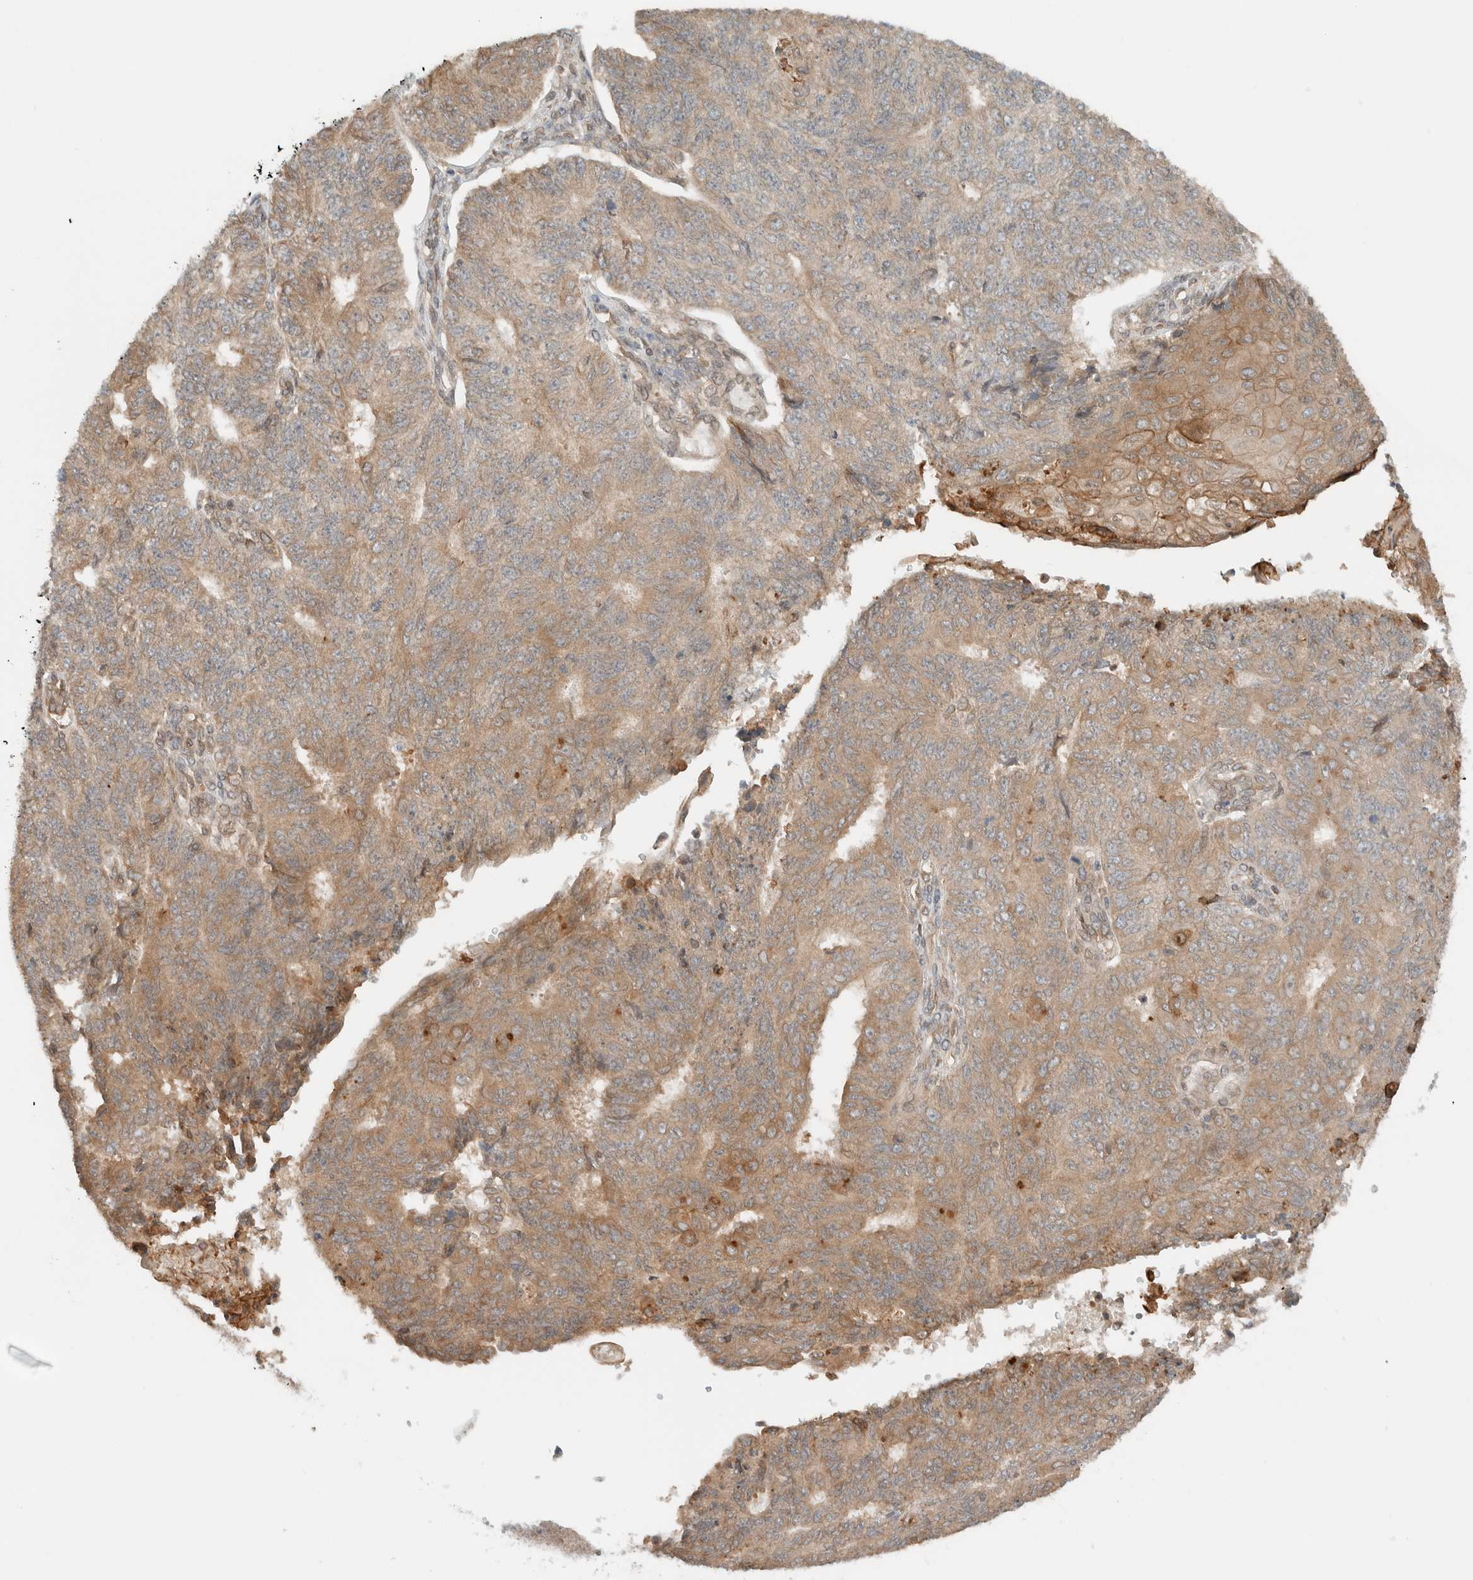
{"staining": {"intensity": "moderate", "quantity": ">75%", "location": "cytoplasmic/membranous"}, "tissue": "endometrial cancer", "cell_type": "Tumor cells", "image_type": "cancer", "snomed": [{"axis": "morphology", "description": "Adenocarcinoma, NOS"}, {"axis": "topography", "description": "Endometrium"}], "caption": "Endometrial cancer (adenocarcinoma) stained with IHC demonstrates moderate cytoplasmic/membranous expression in about >75% of tumor cells.", "gene": "ARFGEF2", "patient": {"sex": "female", "age": 32}}